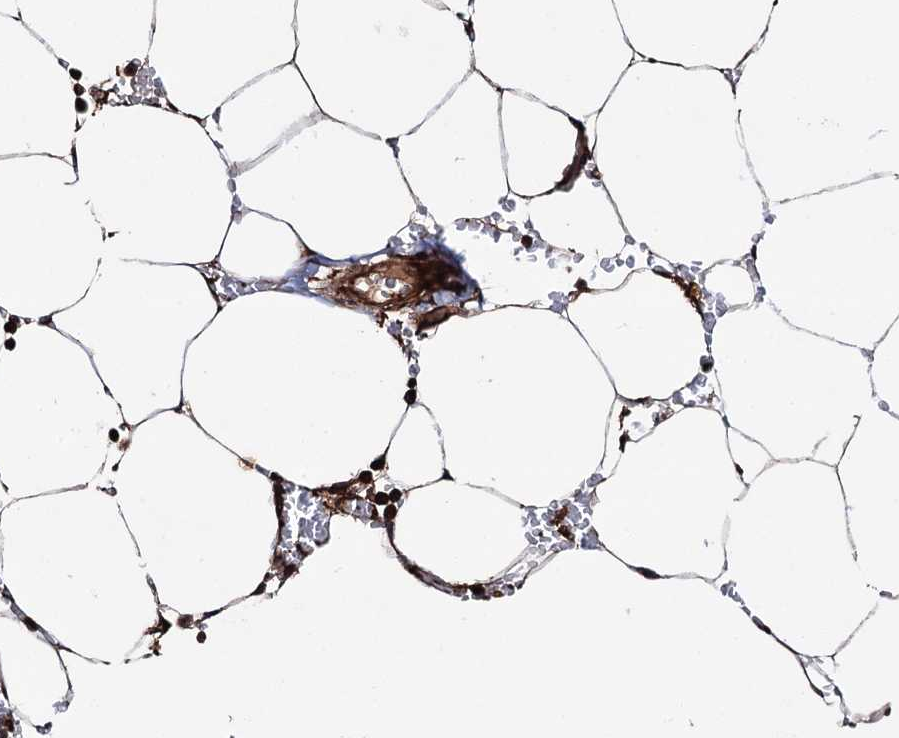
{"staining": {"intensity": "strong", "quantity": "25%-75%", "location": "cytoplasmic/membranous"}, "tissue": "bone marrow", "cell_type": "Hematopoietic cells", "image_type": "normal", "snomed": [{"axis": "morphology", "description": "Normal tissue, NOS"}, {"axis": "topography", "description": "Bone marrow"}], "caption": "Protein positivity by immunohistochemistry demonstrates strong cytoplasmic/membranous expression in about 25%-75% of hematopoietic cells in unremarkable bone marrow. The staining was performed using DAB to visualize the protein expression in brown, while the nuclei were stained in blue with hematoxylin (Magnification: 20x).", "gene": "BORA", "patient": {"sex": "male", "age": 70}}